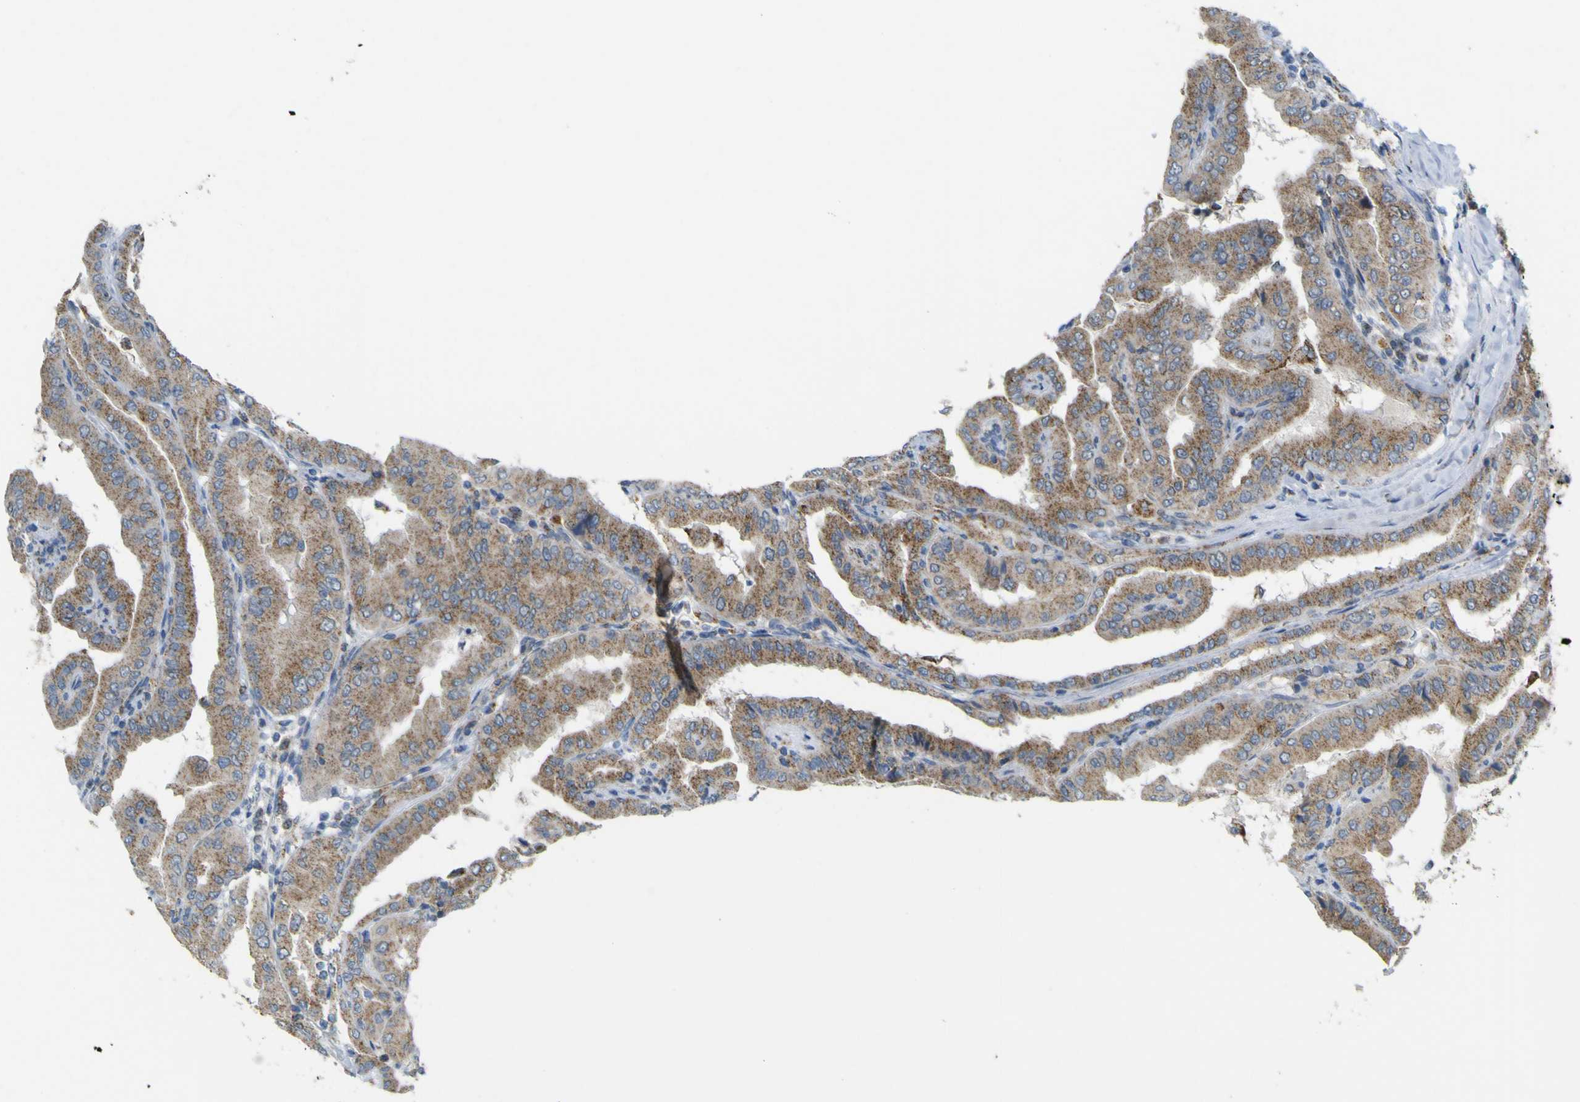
{"staining": {"intensity": "moderate", "quantity": ">75%", "location": "cytoplasmic/membranous"}, "tissue": "thyroid cancer", "cell_type": "Tumor cells", "image_type": "cancer", "snomed": [{"axis": "morphology", "description": "Papillary adenocarcinoma, NOS"}, {"axis": "topography", "description": "Thyroid gland"}], "caption": "Thyroid papillary adenocarcinoma tissue shows moderate cytoplasmic/membranous positivity in about >75% of tumor cells, visualized by immunohistochemistry. (DAB IHC with brightfield microscopy, high magnification).", "gene": "ACBD5", "patient": {"sex": "male", "age": 33}}